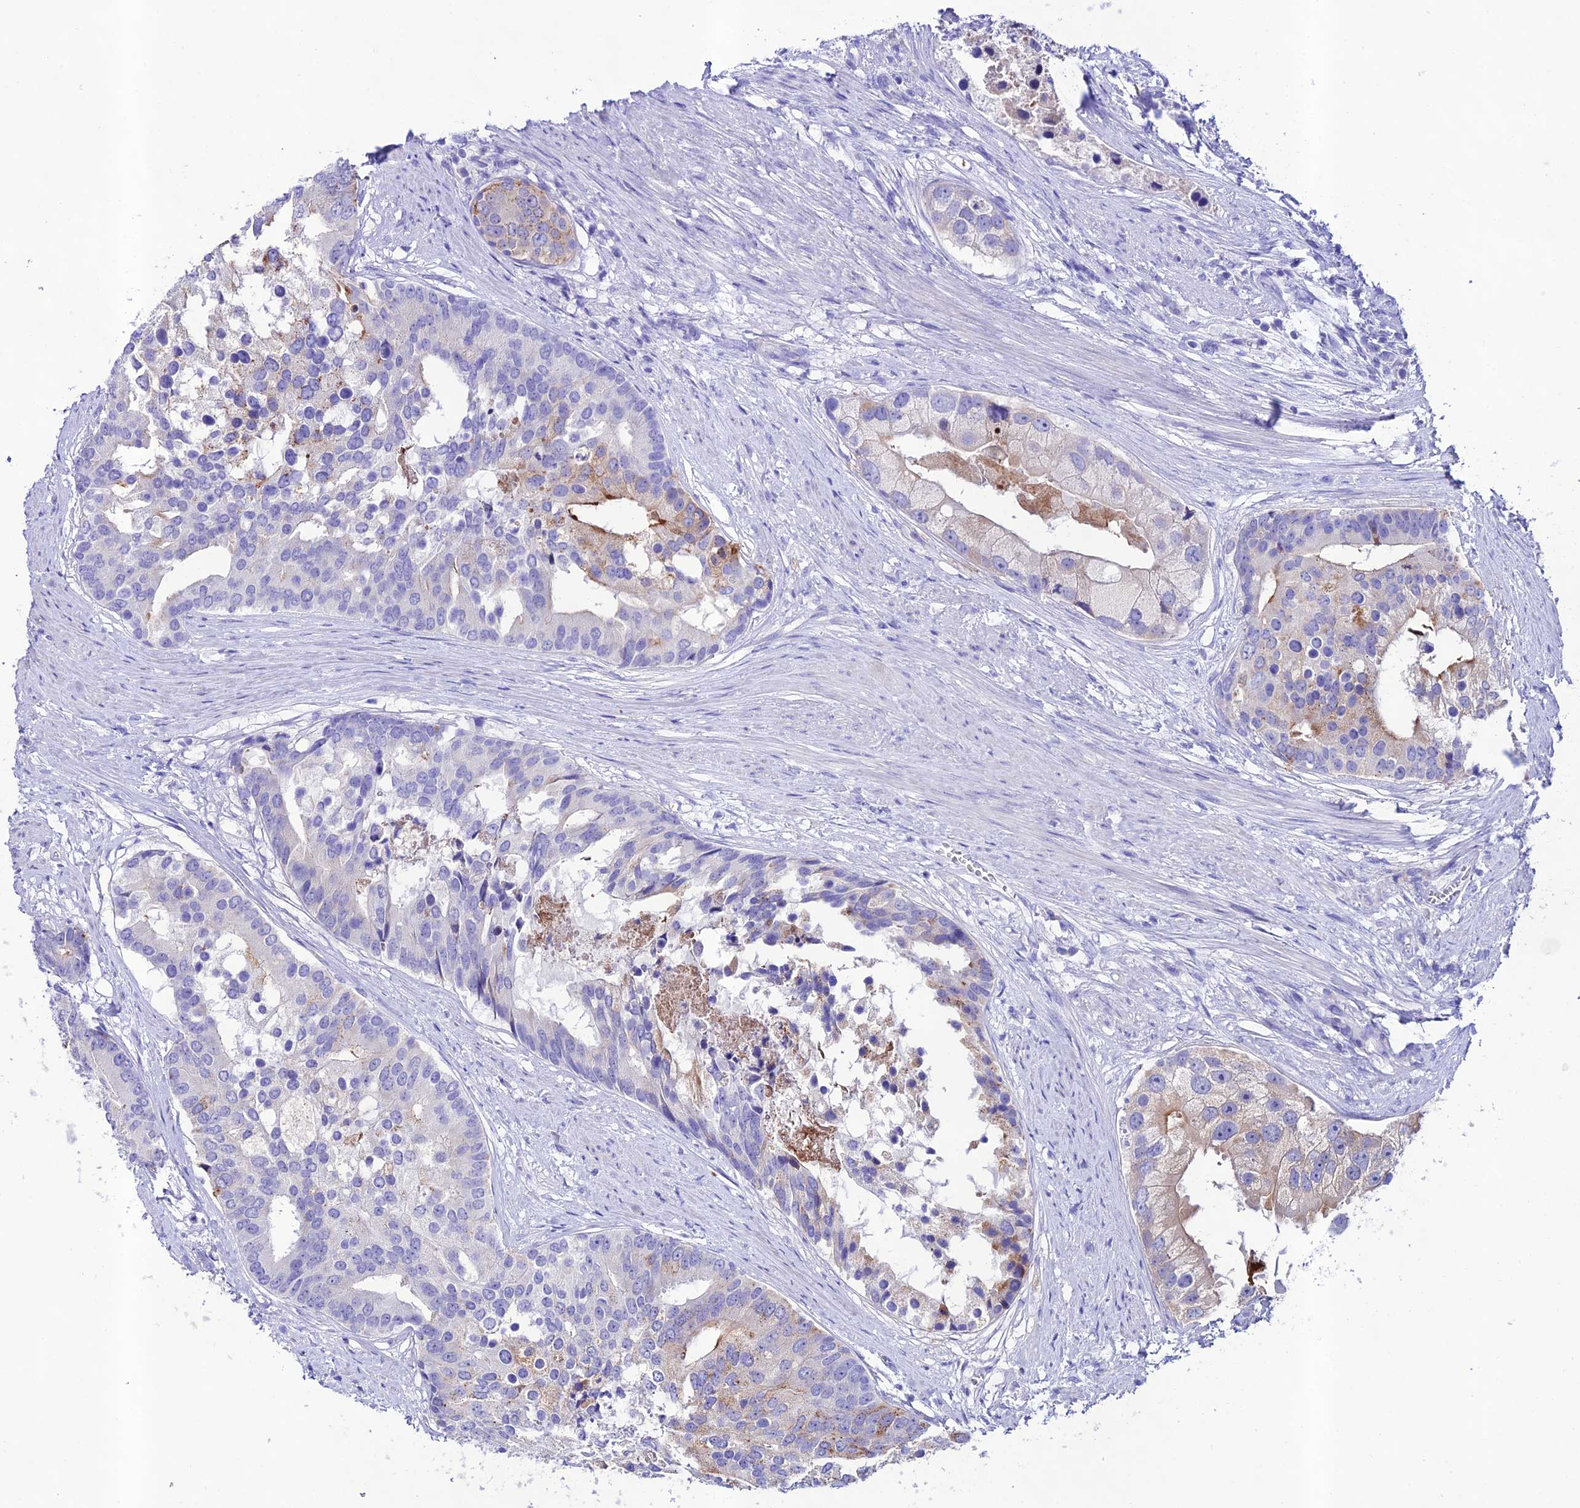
{"staining": {"intensity": "weak", "quantity": "<25%", "location": "cytoplasmic/membranous"}, "tissue": "prostate cancer", "cell_type": "Tumor cells", "image_type": "cancer", "snomed": [{"axis": "morphology", "description": "Adenocarcinoma, High grade"}, {"axis": "topography", "description": "Prostate"}], "caption": "Immunohistochemical staining of human prostate cancer (adenocarcinoma (high-grade)) exhibits no significant staining in tumor cells.", "gene": "NLRP6", "patient": {"sex": "male", "age": 62}}